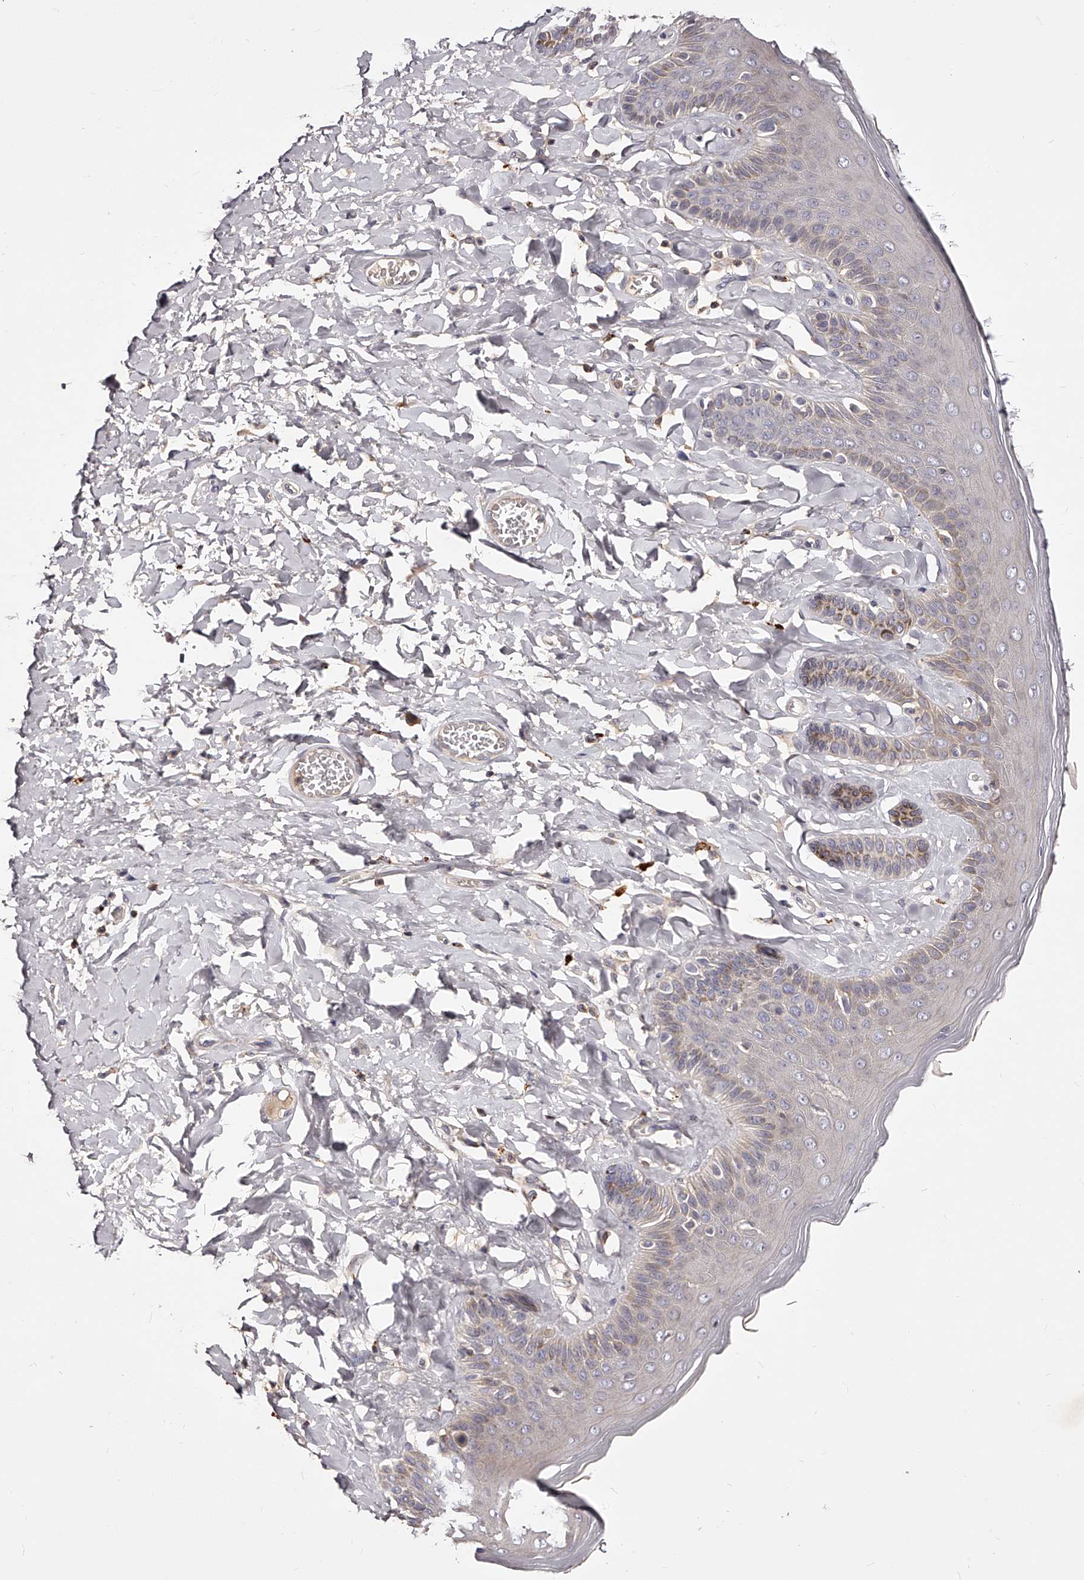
{"staining": {"intensity": "weak", "quantity": "<25%", "location": "cytoplasmic/membranous"}, "tissue": "skin", "cell_type": "Epidermal cells", "image_type": "normal", "snomed": [{"axis": "morphology", "description": "Normal tissue, NOS"}, {"axis": "topography", "description": "Anal"}], "caption": "DAB (3,3'-diaminobenzidine) immunohistochemical staining of benign skin exhibits no significant positivity in epidermal cells. (Brightfield microscopy of DAB immunohistochemistry at high magnification).", "gene": "PHACTR1", "patient": {"sex": "male", "age": 69}}